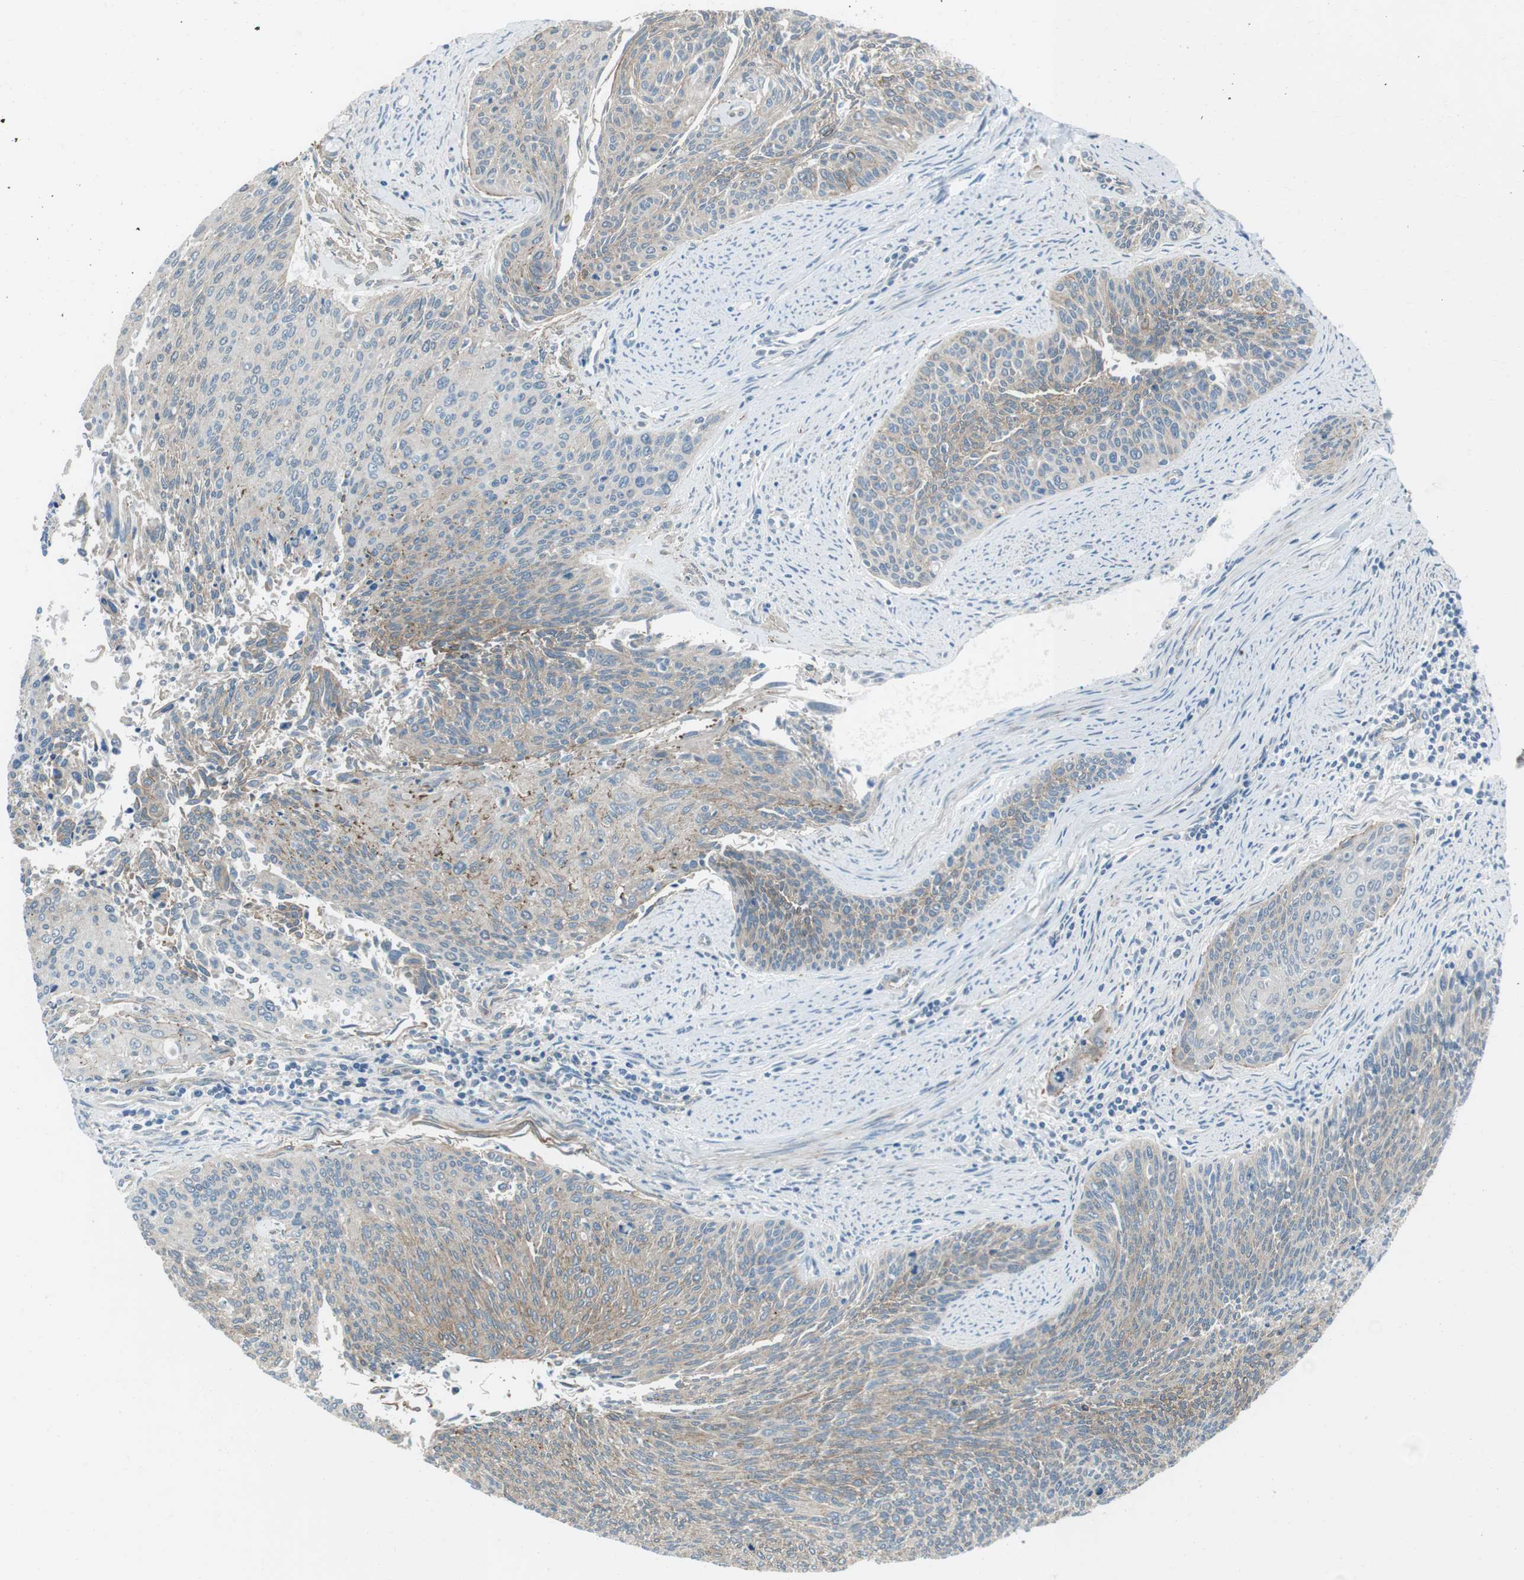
{"staining": {"intensity": "weak", "quantity": ">75%", "location": "cytoplasmic/membranous"}, "tissue": "cervical cancer", "cell_type": "Tumor cells", "image_type": "cancer", "snomed": [{"axis": "morphology", "description": "Squamous cell carcinoma, NOS"}, {"axis": "topography", "description": "Cervix"}], "caption": "Human cervical squamous cell carcinoma stained with a protein marker demonstrates weak staining in tumor cells.", "gene": "FAM174B", "patient": {"sex": "female", "age": 55}}